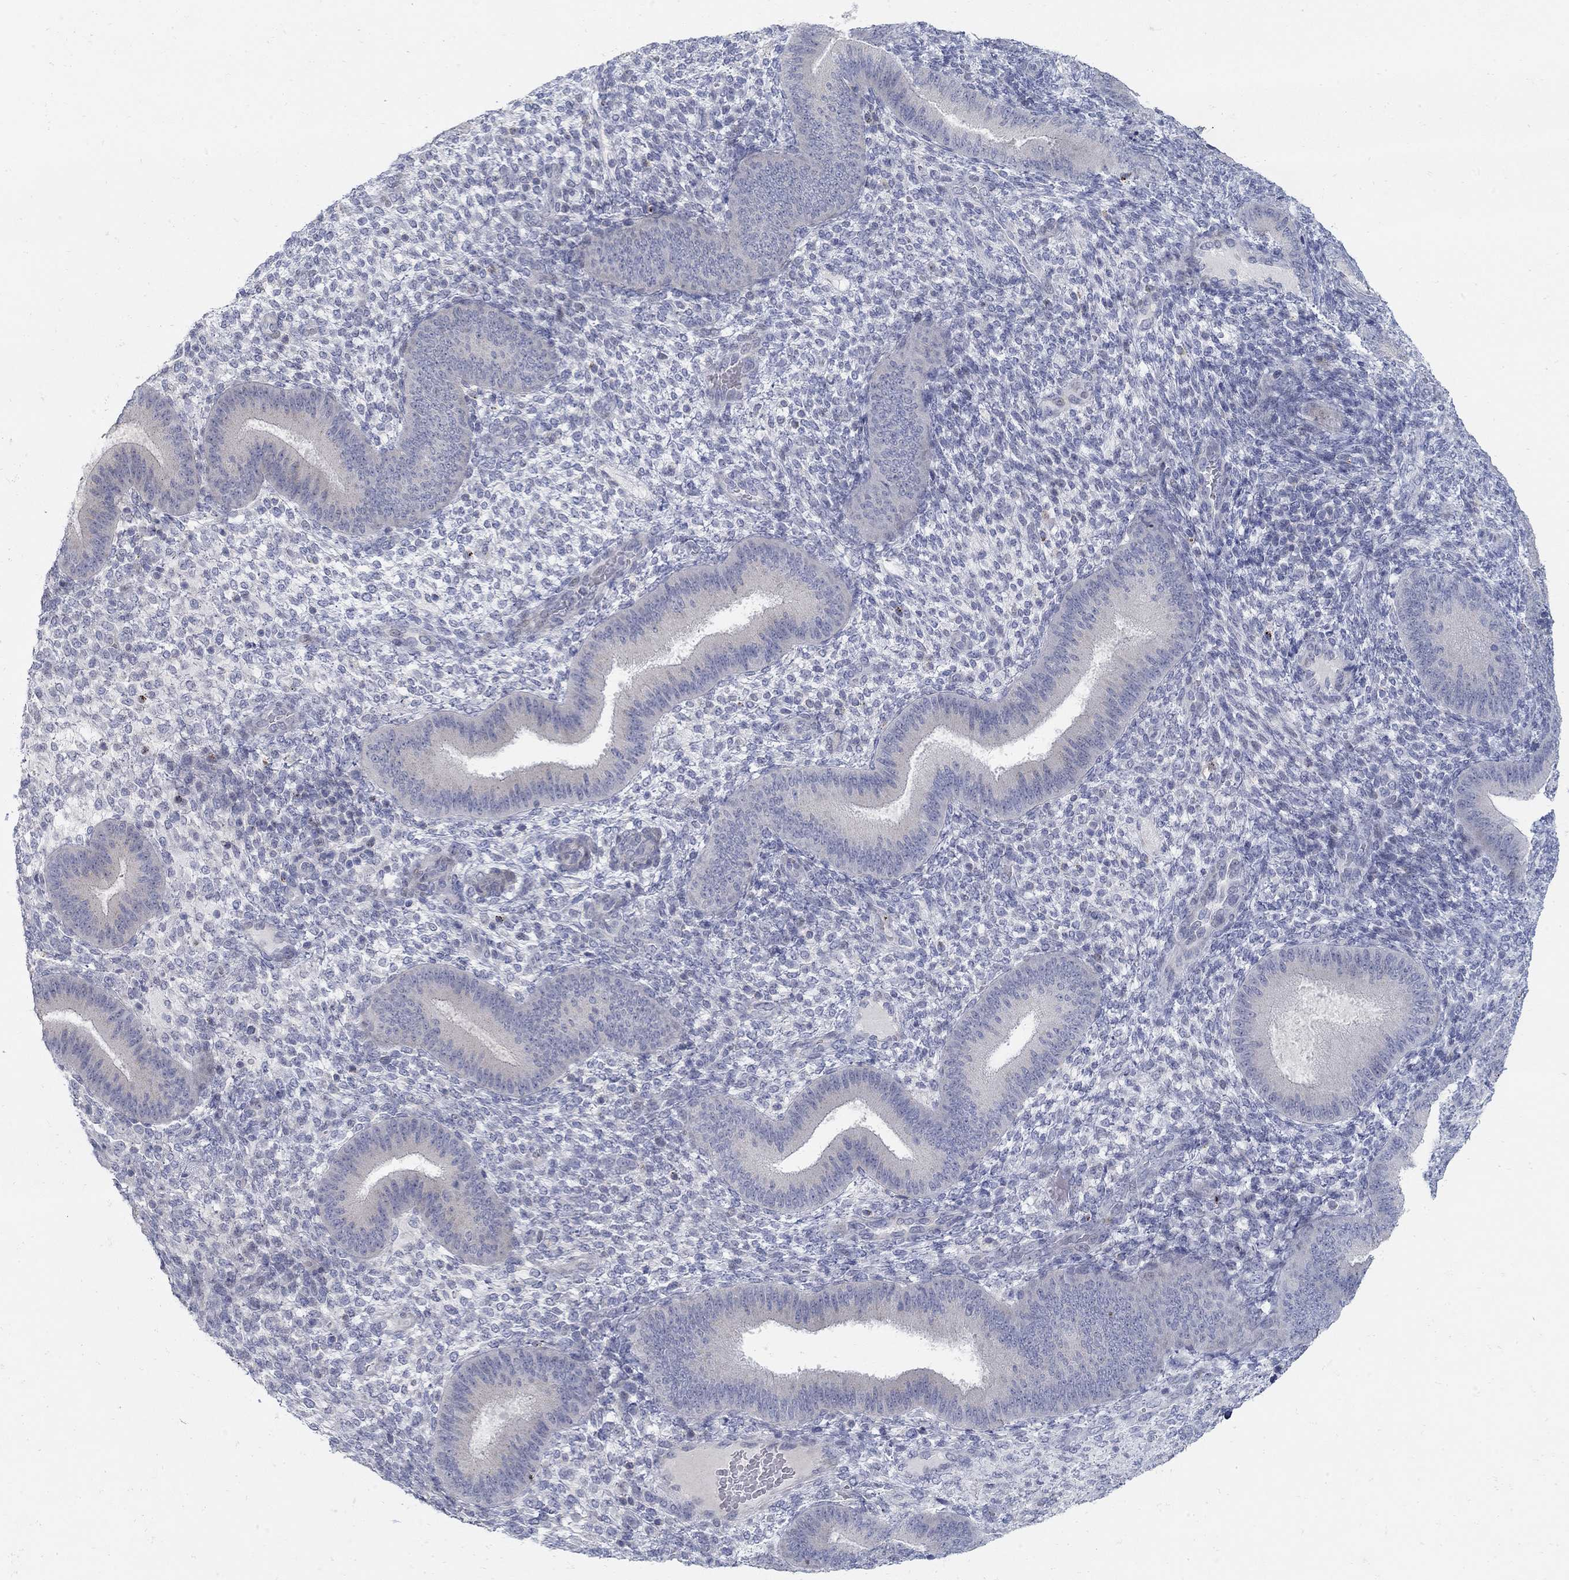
{"staining": {"intensity": "negative", "quantity": "none", "location": "none"}, "tissue": "endometrium", "cell_type": "Cells in endometrial stroma", "image_type": "normal", "snomed": [{"axis": "morphology", "description": "Normal tissue, NOS"}, {"axis": "topography", "description": "Endometrium"}], "caption": "Immunohistochemistry (IHC) photomicrograph of unremarkable endometrium: human endometrium stained with DAB (3,3'-diaminobenzidine) shows no significant protein positivity in cells in endometrial stroma. (Brightfield microscopy of DAB (3,3'-diaminobenzidine) immunohistochemistry at high magnification).", "gene": "ANO7", "patient": {"sex": "female", "age": 39}}